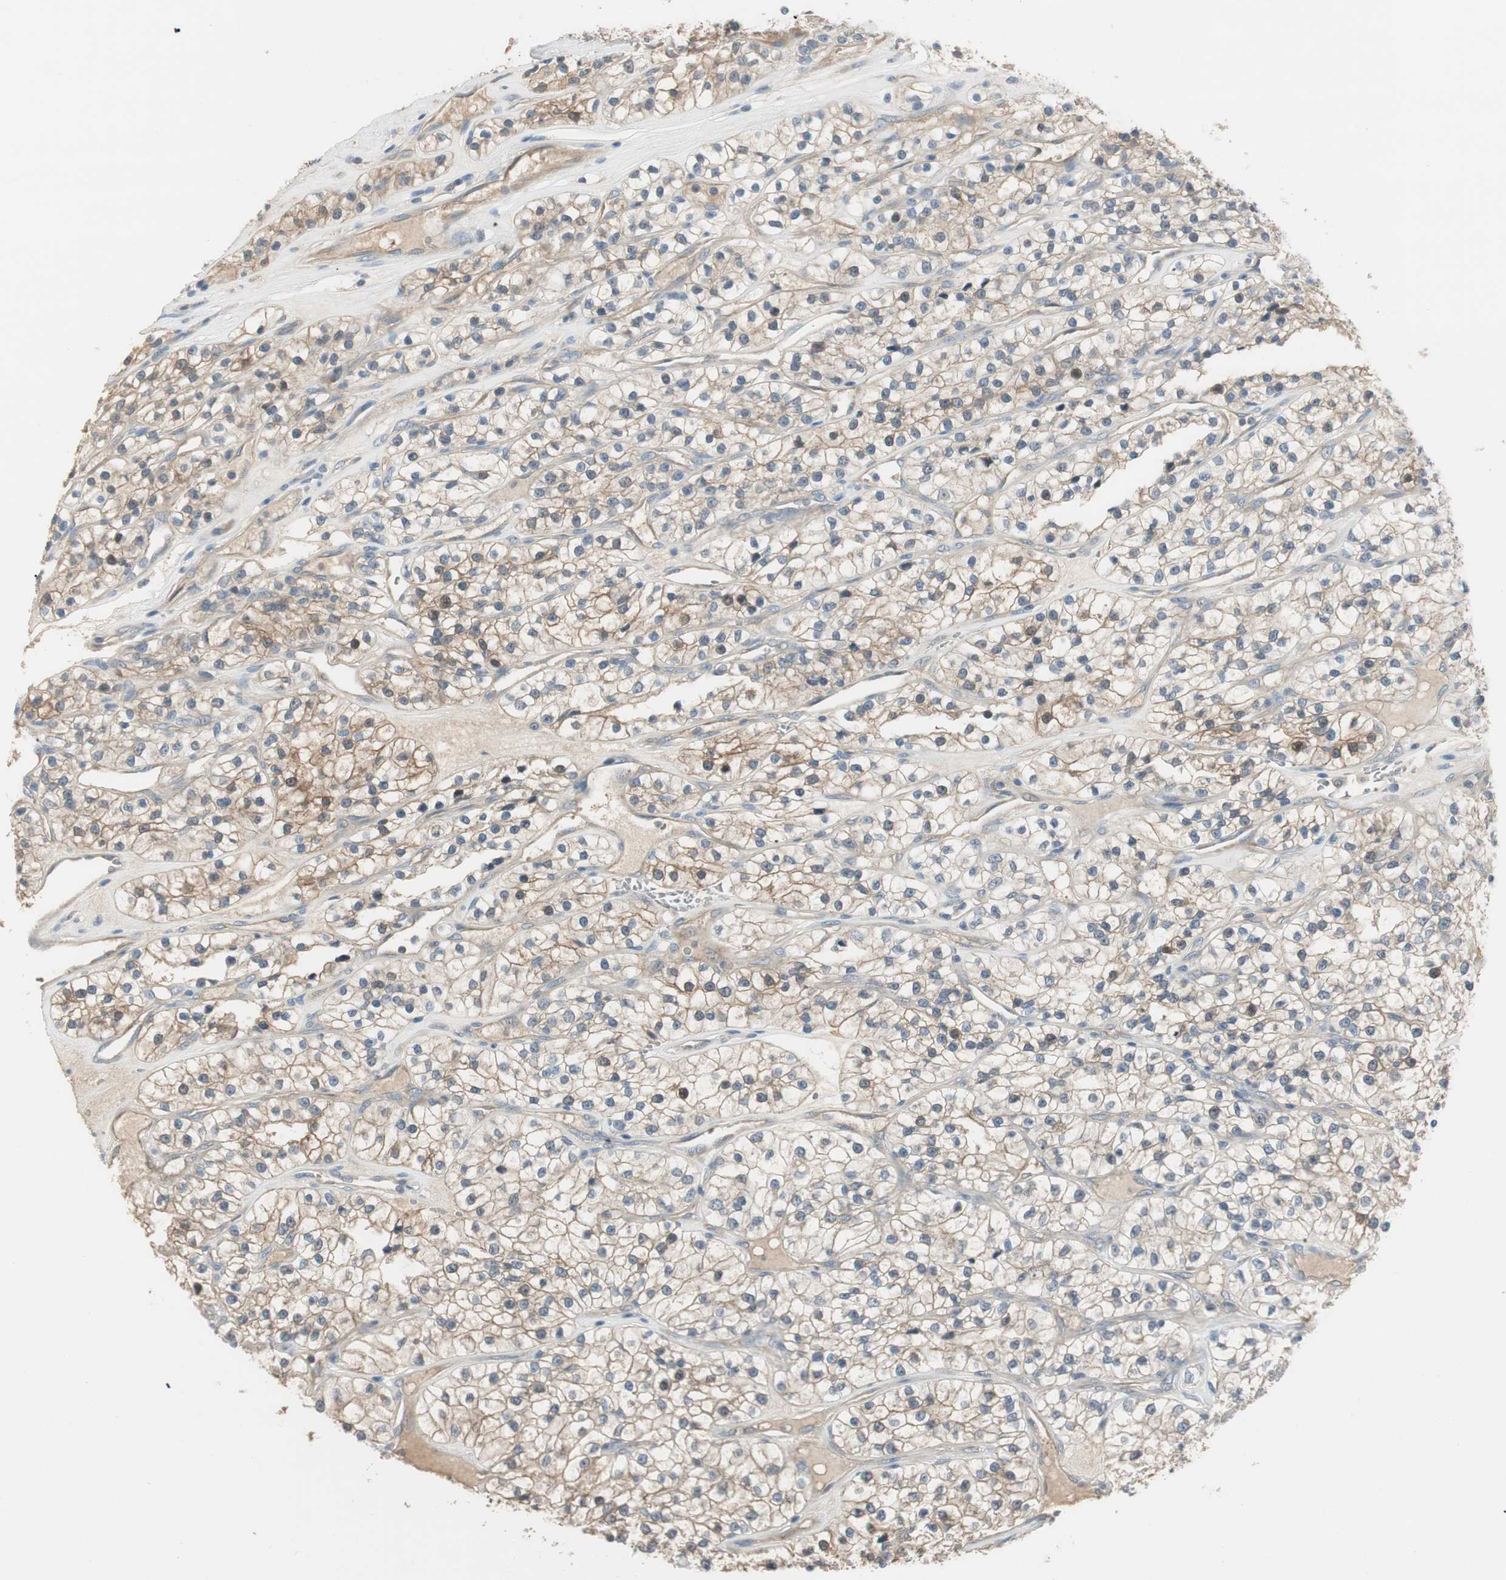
{"staining": {"intensity": "weak", "quantity": "25%-75%", "location": "cytoplasmic/membranous"}, "tissue": "renal cancer", "cell_type": "Tumor cells", "image_type": "cancer", "snomed": [{"axis": "morphology", "description": "Adenocarcinoma, NOS"}, {"axis": "topography", "description": "Kidney"}], "caption": "High-magnification brightfield microscopy of adenocarcinoma (renal) stained with DAB (brown) and counterstained with hematoxylin (blue). tumor cells exhibit weak cytoplasmic/membranous positivity is present in approximately25%-75% of cells.", "gene": "EVA1A", "patient": {"sex": "female", "age": 57}}